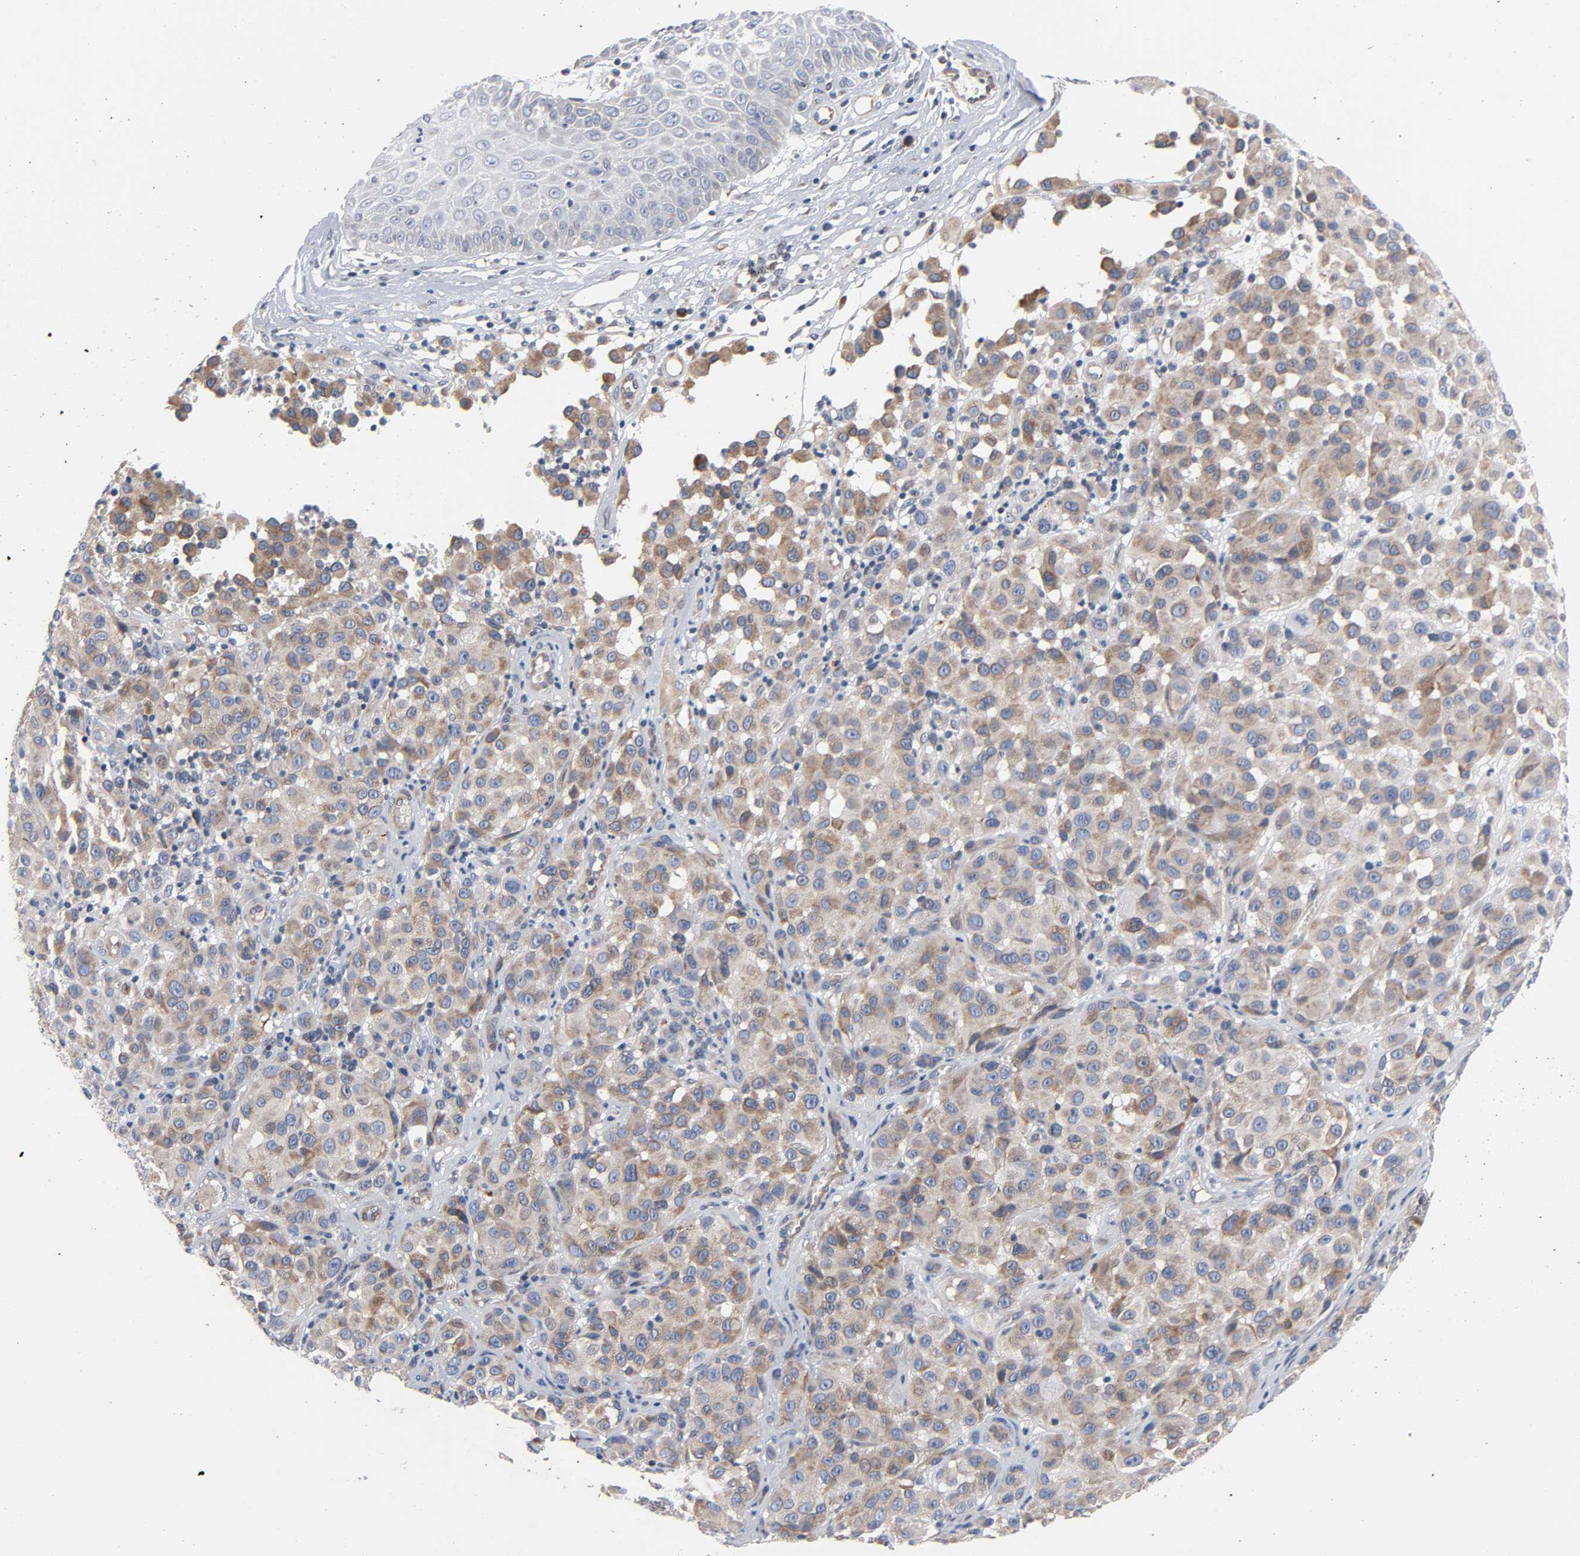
{"staining": {"intensity": "moderate", "quantity": "25%-75%", "location": "cytoplasmic/membranous"}, "tissue": "melanoma", "cell_type": "Tumor cells", "image_type": "cancer", "snomed": [{"axis": "morphology", "description": "Malignant melanoma, NOS"}, {"axis": "topography", "description": "Skin"}], "caption": "A brown stain labels moderate cytoplasmic/membranous expression of a protein in melanoma tumor cells.", "gene": "ASB6", "patient": {"sex": "female", "age": 21}}